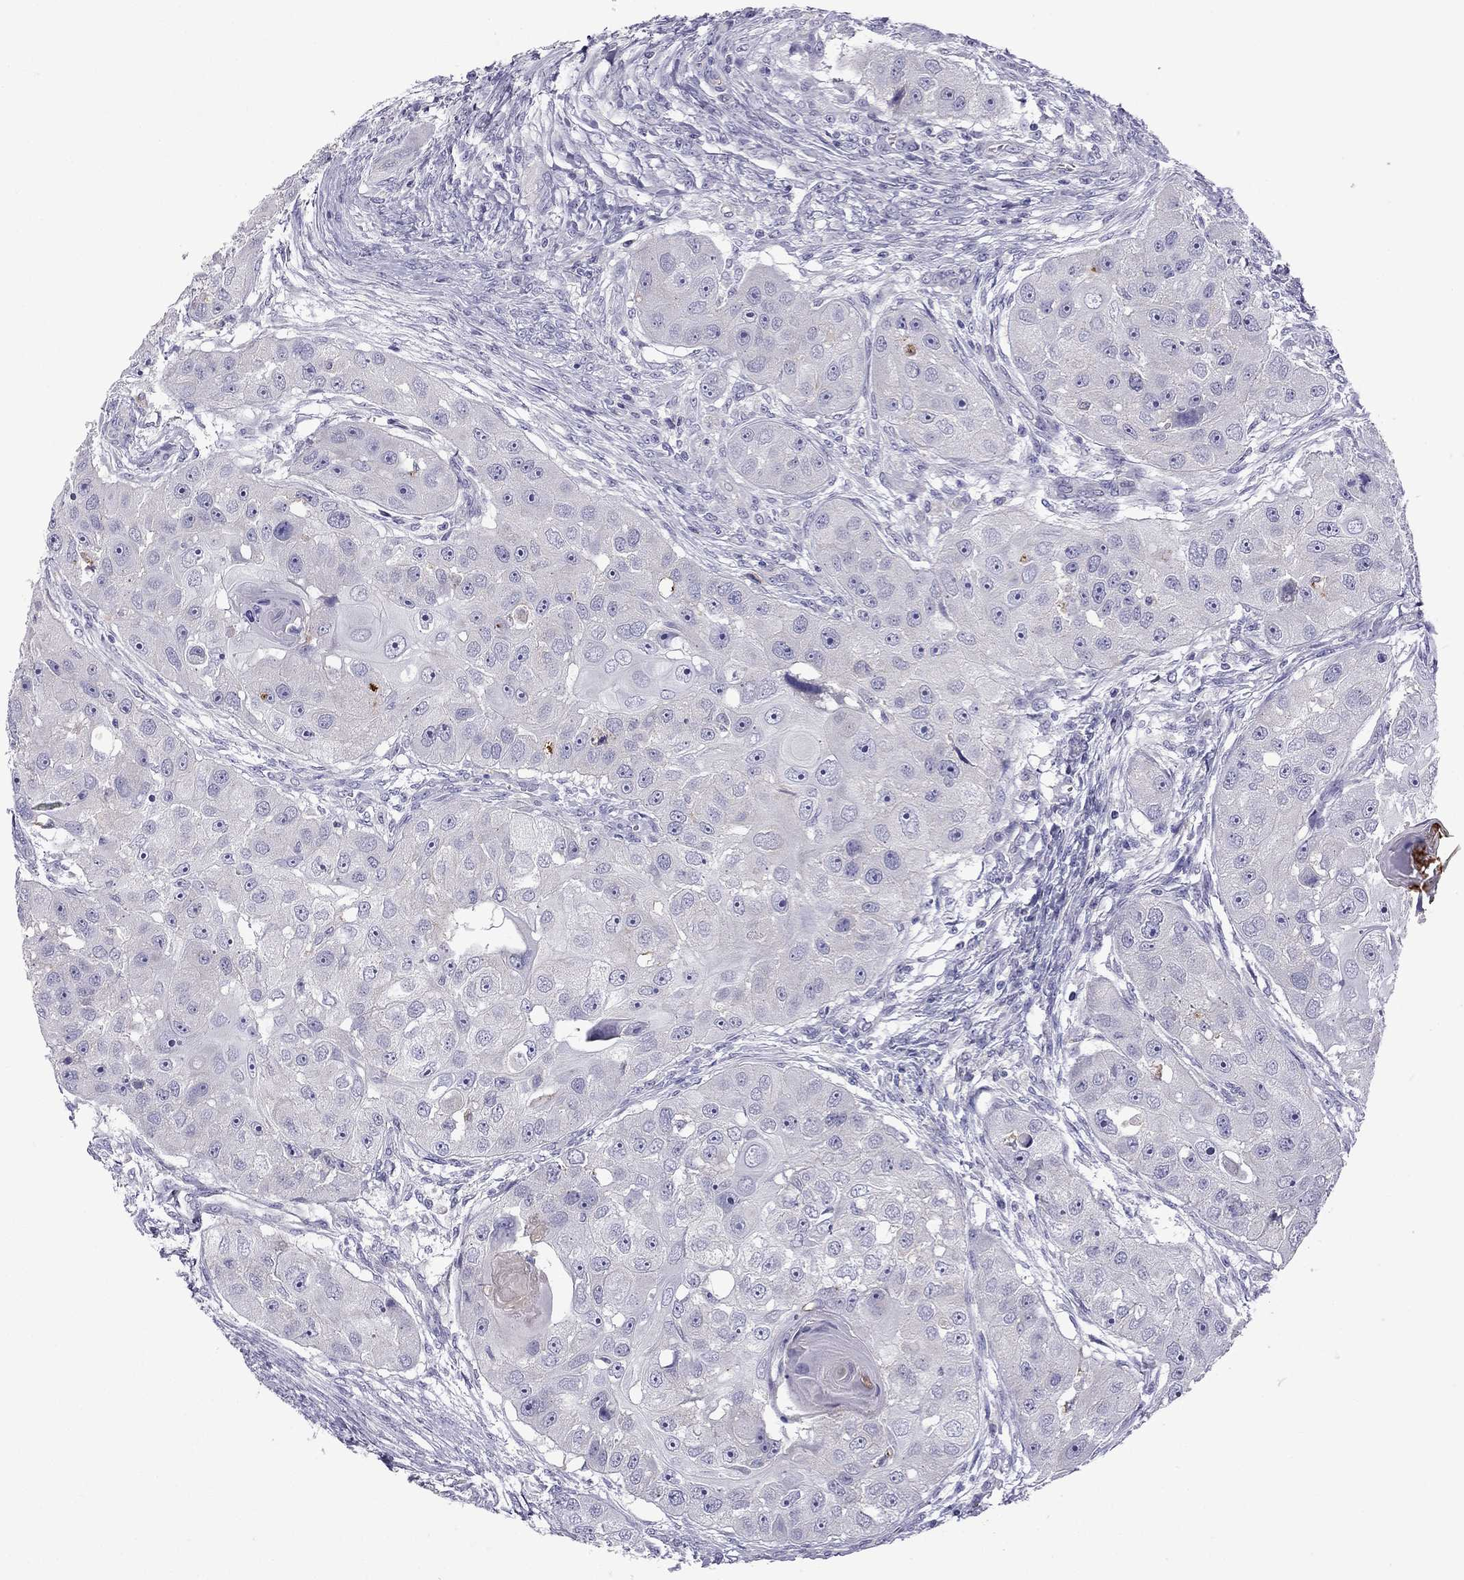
{"staining": {"intensity": "negative", "quantity": "none", "location": "none"}, "tissue": "head and neck cancer", "cell_type": "Tumor cells", "image_type": "cancer", "snomed": [{"axis": "morphology", "description": "Squamous cell carcinoma, NOS"}, {"axis": "topography", "description": "Head-Neck"}], "caption": "Tumor cells are negative for protein expression in human head and neck squamous cell carcinoma.", "gene": "STOML3", "patient": {"sex": "male", "age": 51}}